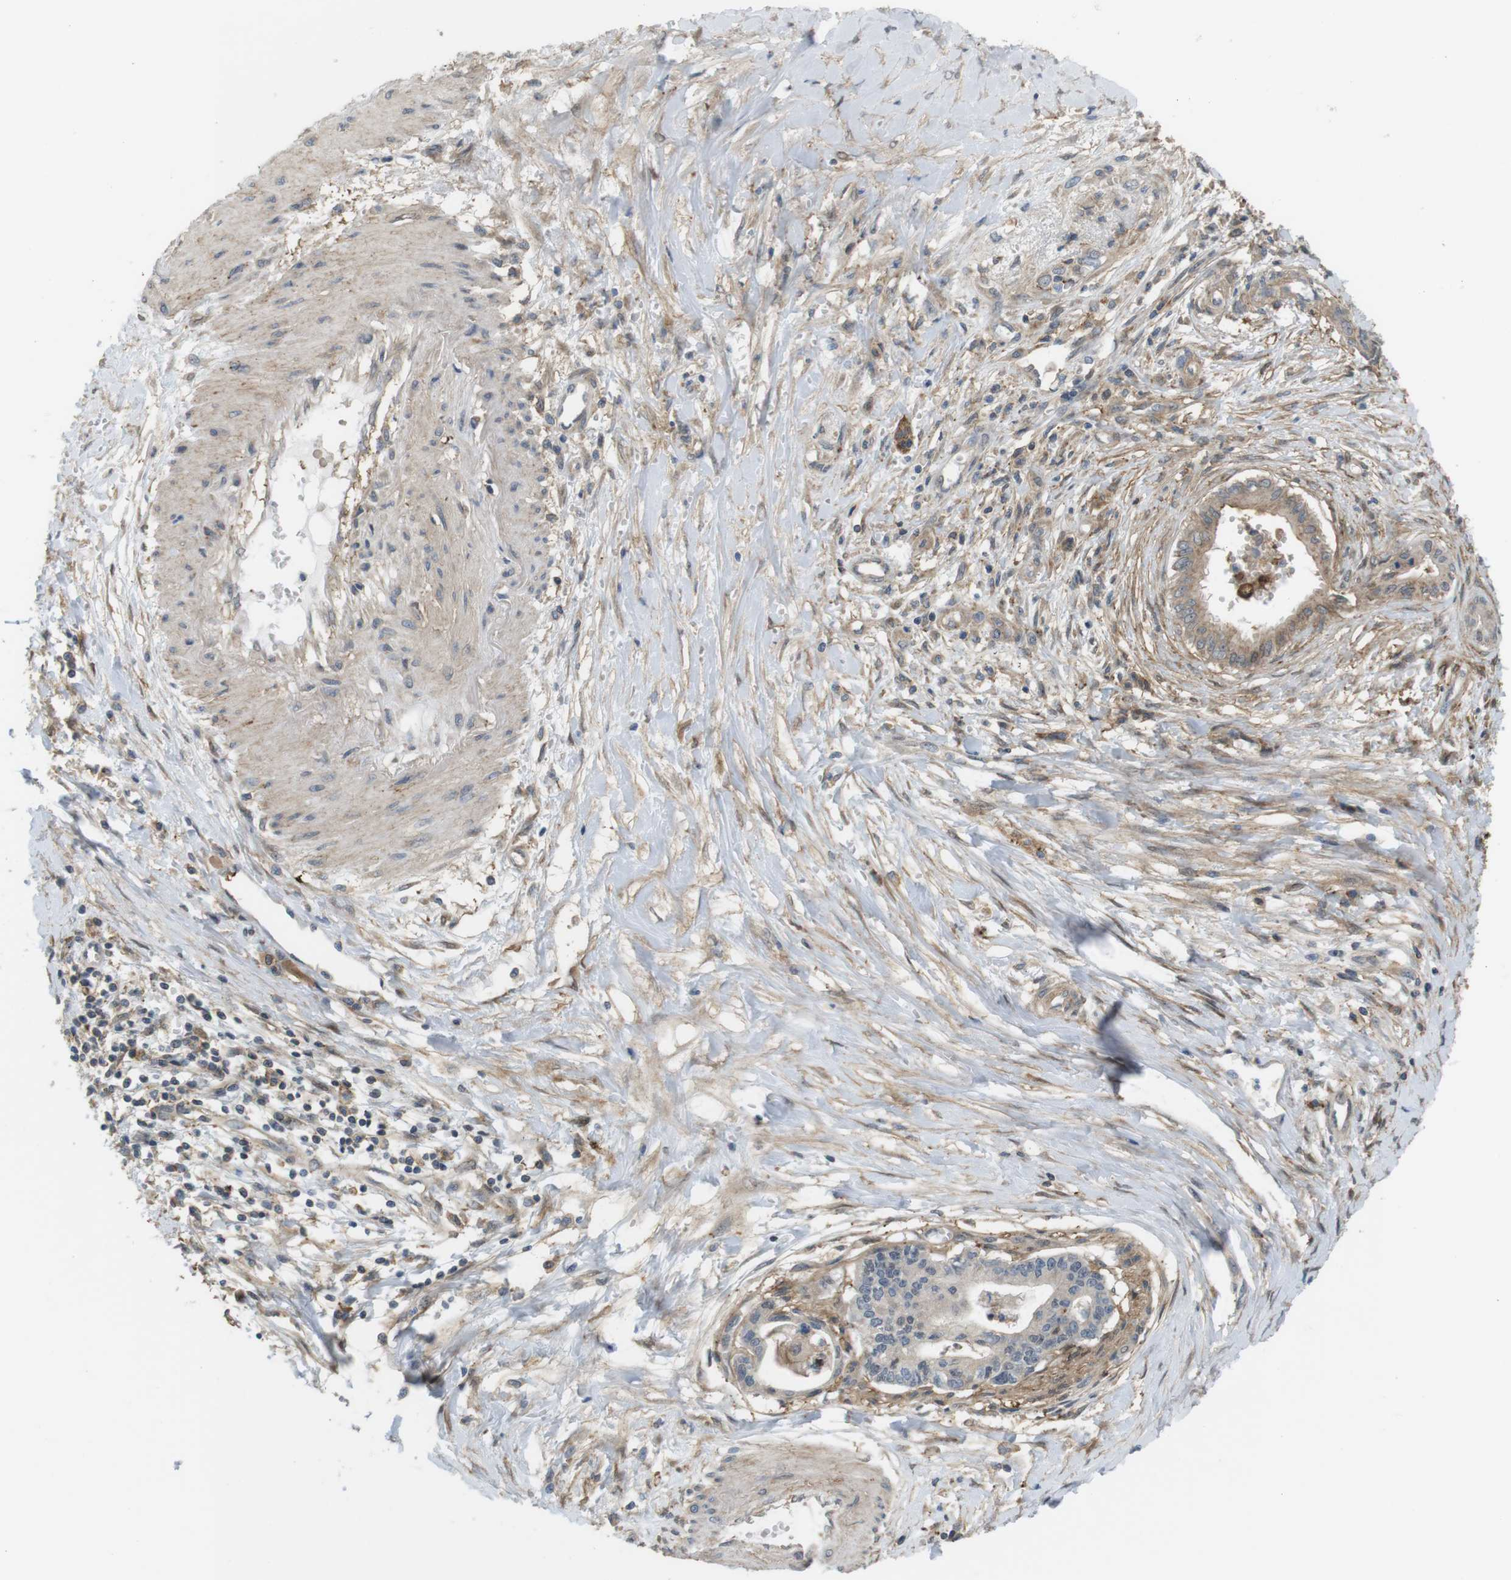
{"staining": {"intensity": "weak", "quantity": ">75%", "location": "cytoplasmic/membranous"}, "tissue": "pancreatic cancer", "cell_type": "Tumor cells", "image_type": "cancer", "snomed": [{"axis": "morphology", "description": "Adenocarcinoma, NOS"}, {"axis": "topography", "description": "Pancreas"}], "caption": "Weak cytoplasmic/membranous protein staining is appreciated in about >75% of tumor cells in pancreatic adenocarcinoma. Immunohistochemistry (ihc) stains the protein of interest in brown and the nuclei are stained blue.", "gene": "DDAH2", "patient": {"sex": "male", "age": 56}}